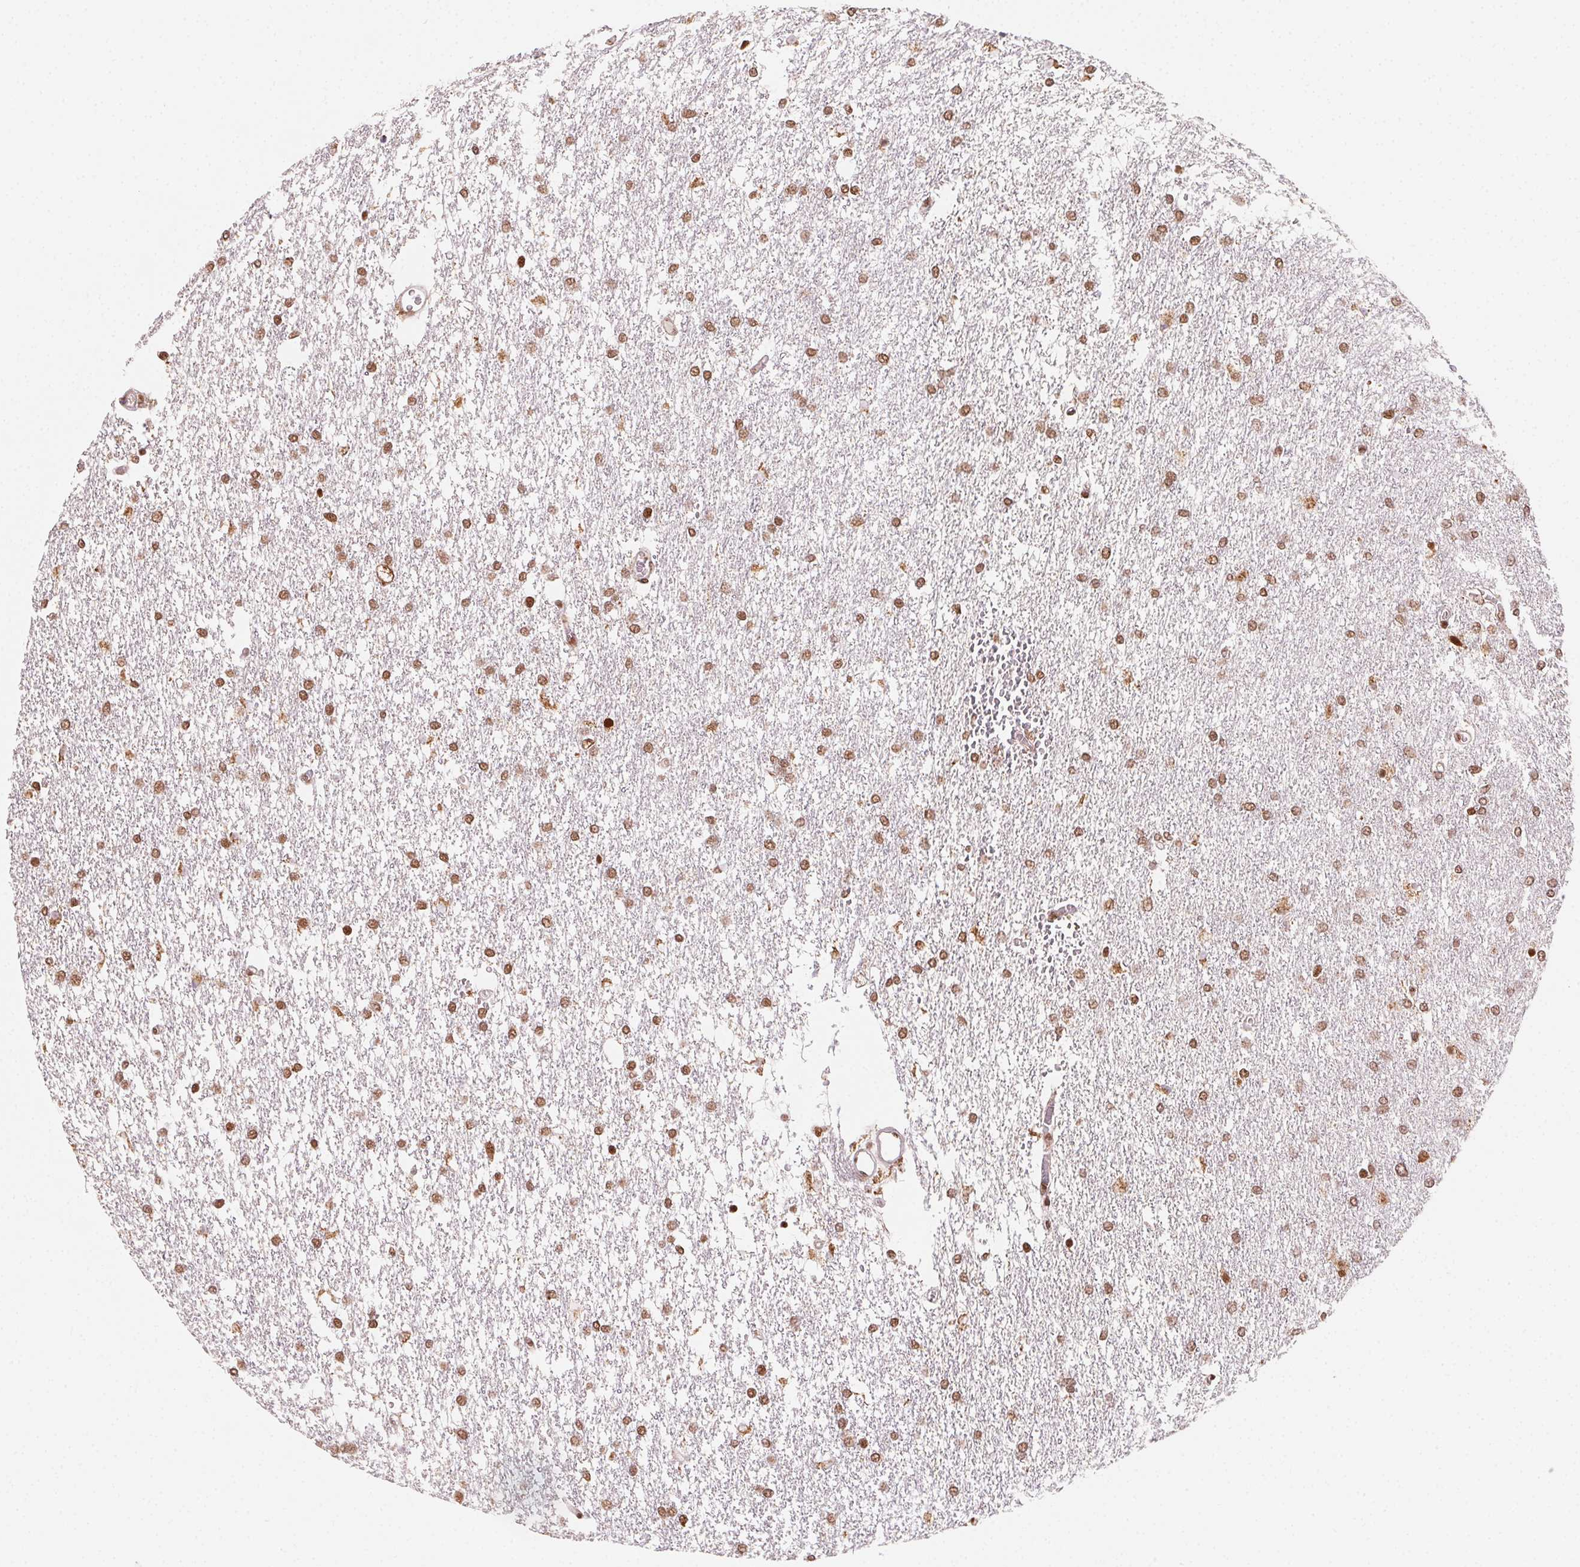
{"staining": {"intensity": "moderate", "quantity": ">75%", "location": "nuclear"}, "tissue": "glioma", "cell_type": "Tumor cells", "image_type": "cancer", "snomed": [{"axis": "morphology", "description": "Glioma, malignant, High grade"}, {"axis": "topography", "description": "Brain"}], "caption": "A brown stain shows moderate nuclear expression of a protein in human malignant high-grade glioma tumor cells. The protein of interest is shown in brown color, while the nuclei are stained blue.", "gene": "TOPORS", "patient": {"sex": "female", "age": 61}}